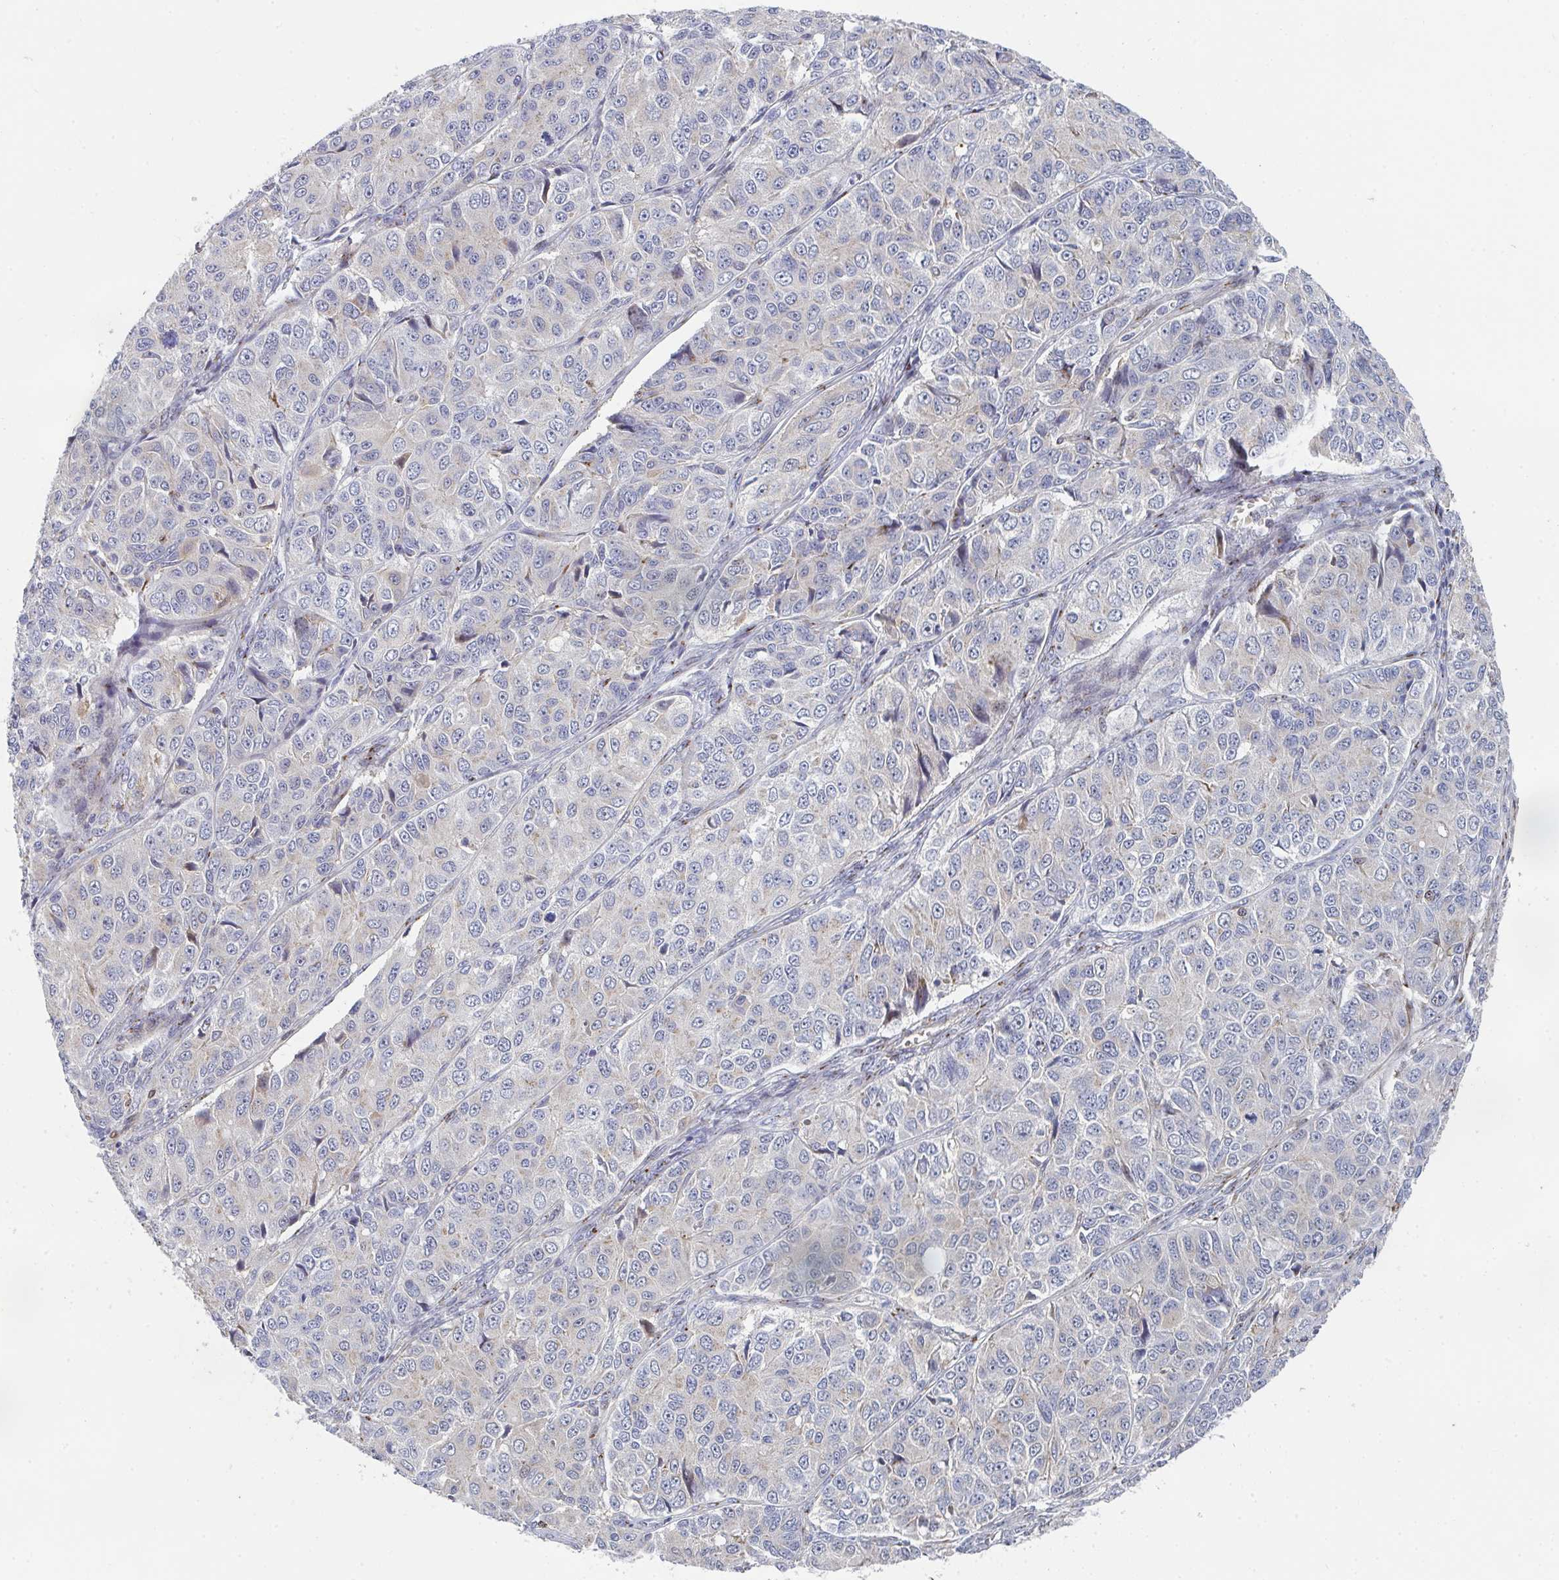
{"staining": {"intensity": "negative", "quantity": "none", "location": "none"}, "tissue": "ovarian cancer", "cell_type": "Tumor cells", "image_type": "cancer", "snomed": [{"axis": "morphology", "description": "Carcinoma, endometroid"}, {"axis": "topography", "description": "Ovary"}], "caption": "This is an IHC image of human endometroid carcinoma (ovarian). There is no staining in tumor cells.", "gene": "PSMG1", "patient": {"sex": "female", "age": 51}}